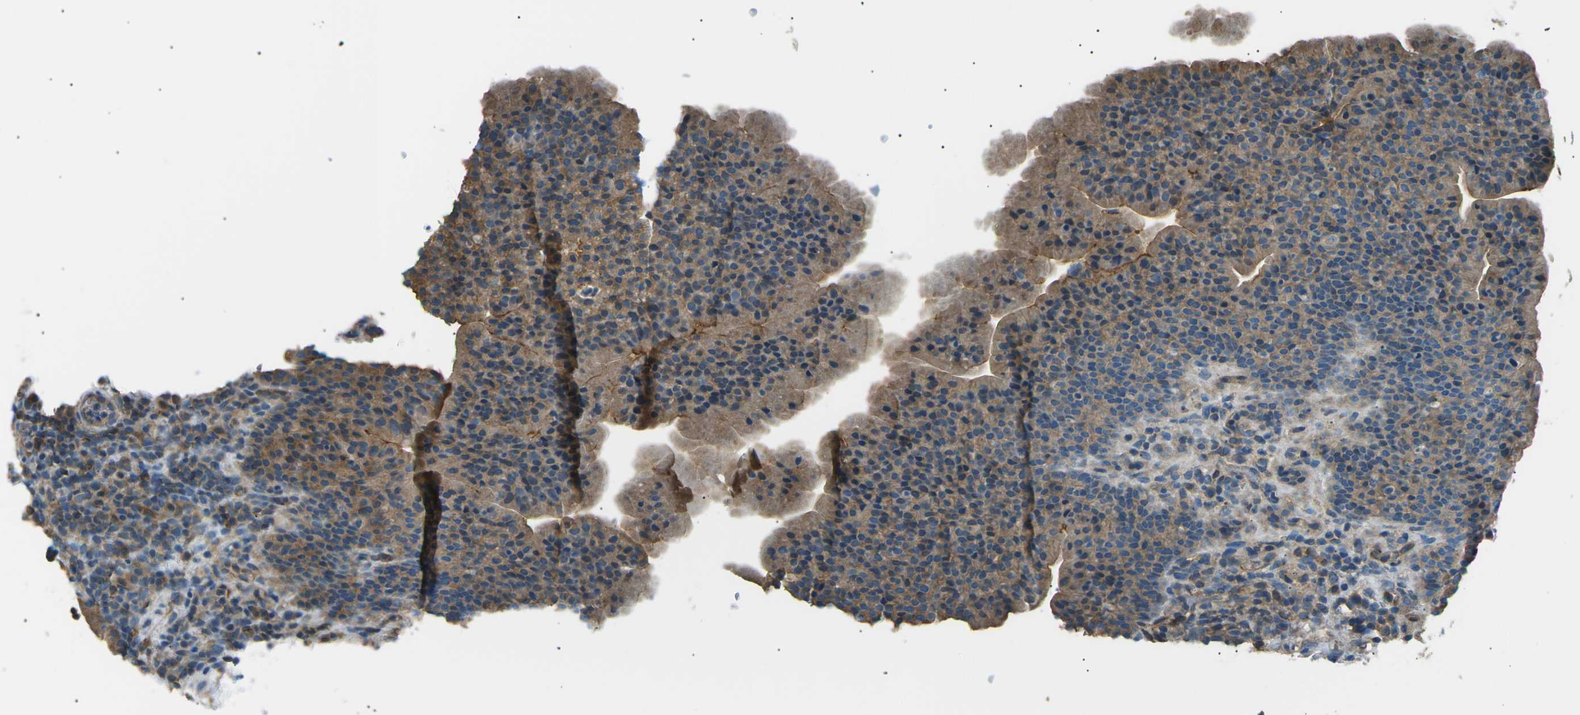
{"staining": {"intensity": "moderate", "quantity": ">75%", "location": "cytoplasmic/membranous"}, "tissue": "urothelial cancer", "cell_type": "Tumor cells", "image_type": "cancer", "snomed": [{"axis": "morphology", "description": "Urothelial carcinoma, Low grade"}, {"axis": "topography", "description": "Urinary bladder"}], "caption": "A histopathology image of human urothelial carcinoma (low-grade) stained for a protein reveals moderate cytoplasmic/membranous brown staining in tumor cells.", "gene": "SLK", "patient": {"sex": "female", "age": 75}}